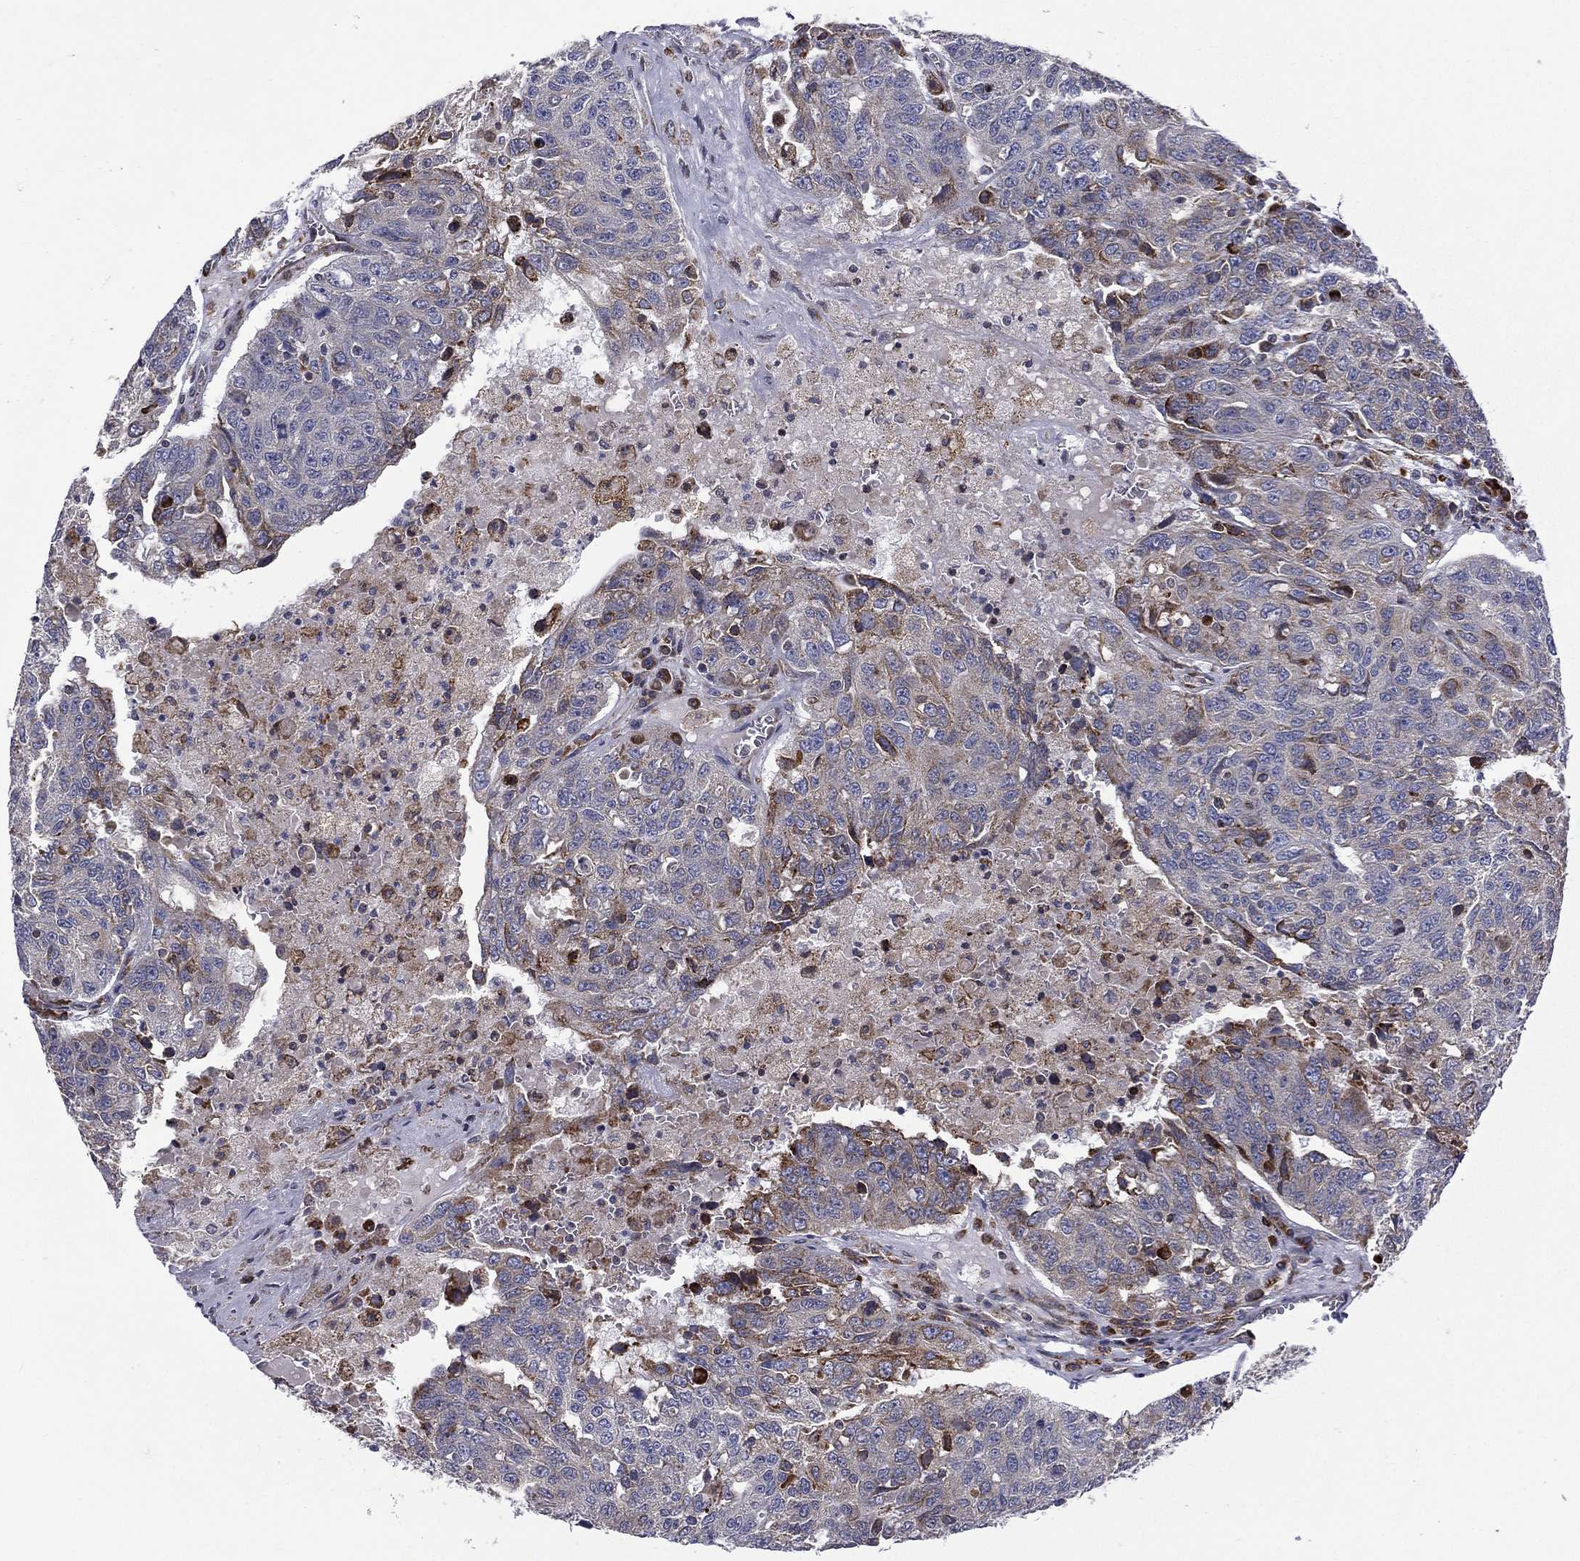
{"staining": {"intensity": "moderate", "quantity": "<25%", "location": "cytoplasmic/membranous"}, "tissue": "ovarian cancer", "cell_type": "Tumor cells", "image_type": "cancer", "snomed": [{"axis": "morphology", "description": "Cystadenocarcinoma, serous, NOS"}, {"axis": "topography", "description": "Ovary"}], "caption": "A low amount of moderate cytoplasmic/membranous positivity is identified in about <25% of tumor cells in ovarian cancer (serous cystadenocarcinoma) tissue. (brown staining indicates protein expression, while blue staining denotes nuclei).", "gene": "C20orf96", "patient": {"sex": "female", "age": 71}}